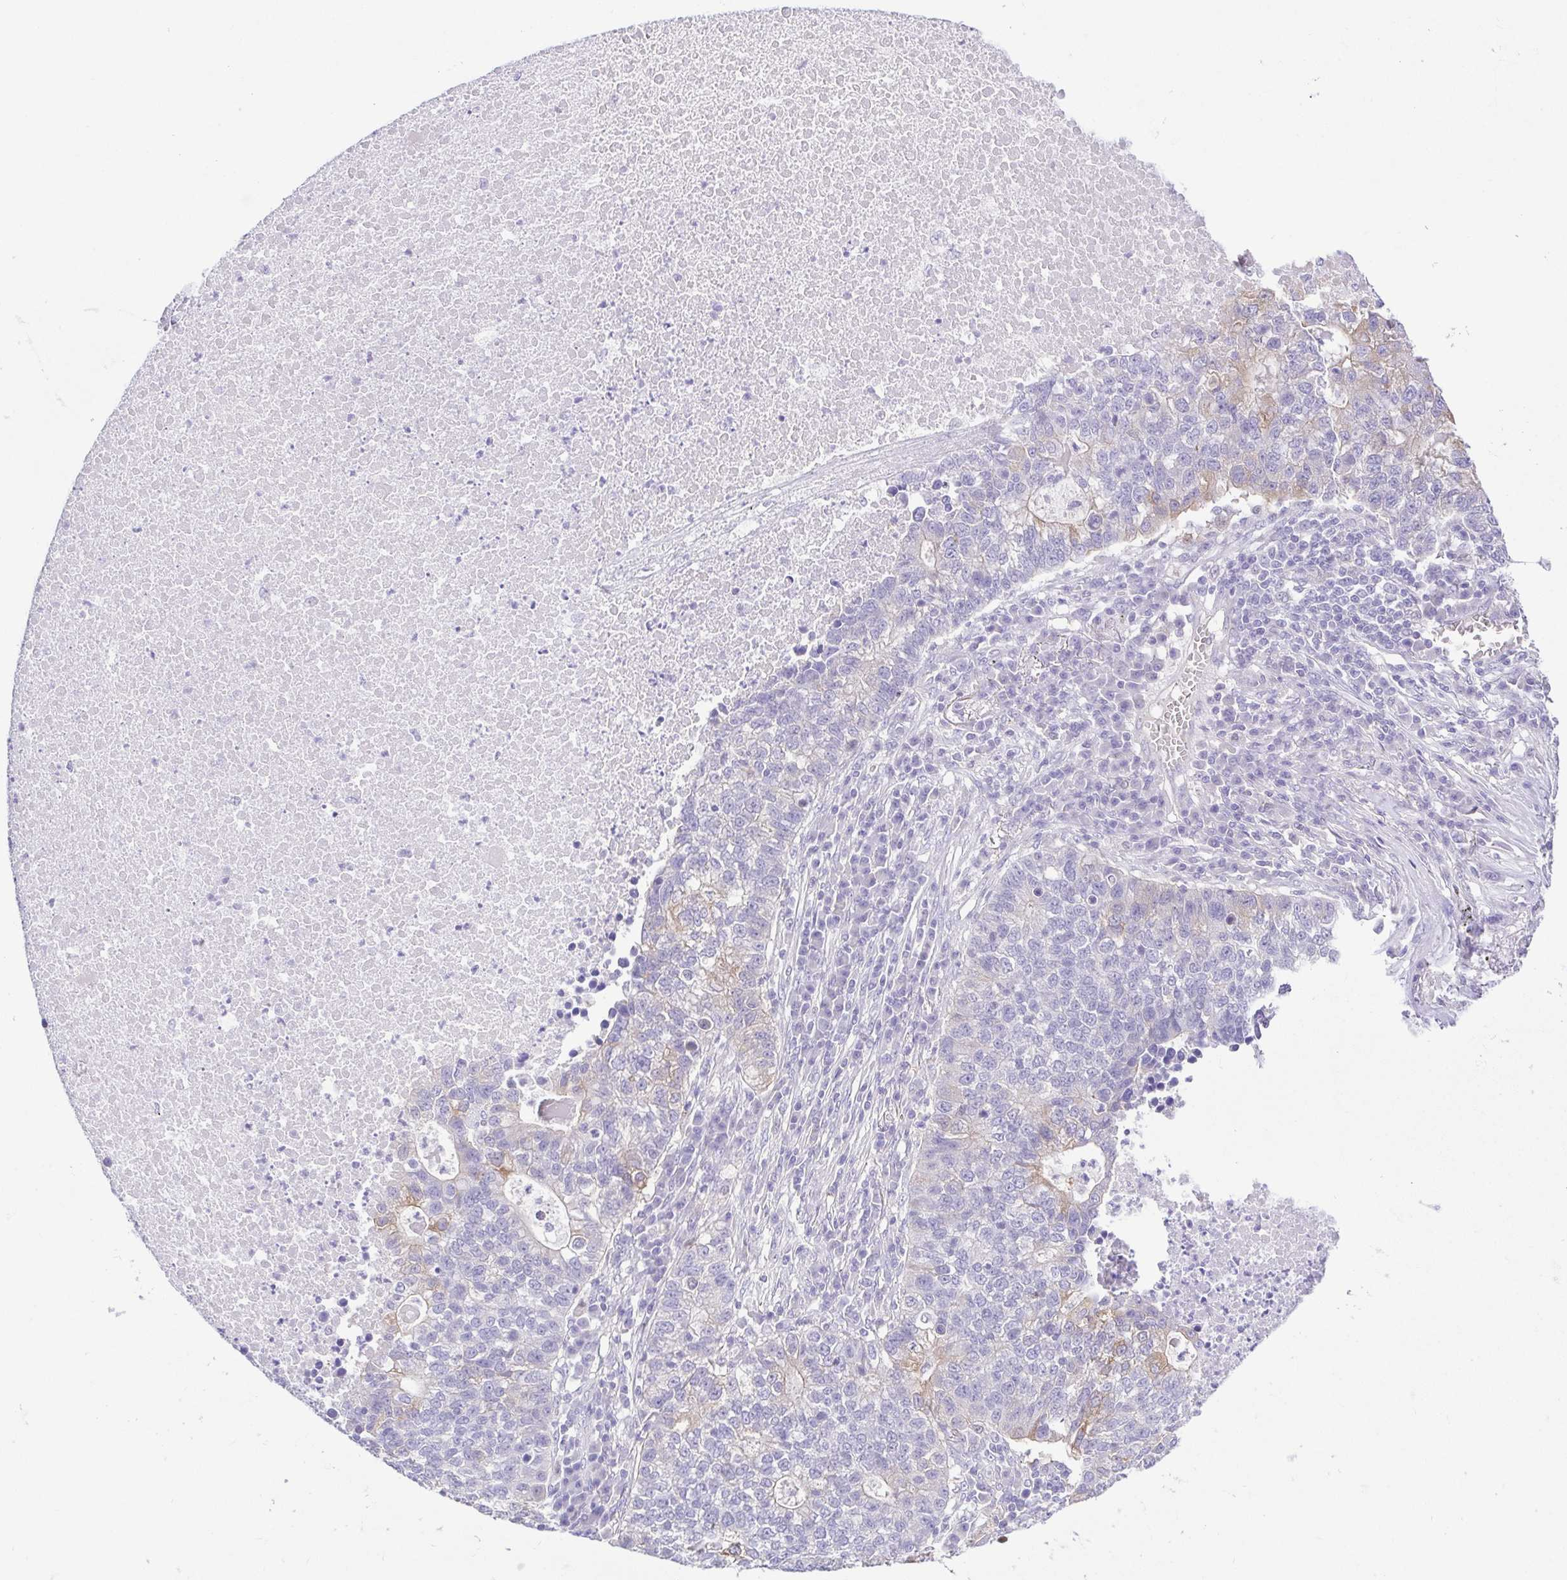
{"staining": {"intensity": "weak", "quantity": "<25%", "location": "cytoplasmic/membranous"}, "tissue": "lung cancer", "cell_type": "Tumor cells", "image_type": "cancer", "snomed": [{"axis": "morphology", "description": "Adenocarcinoma, NOS"}, {"axis": "topography", "description": "Lung"}], "caption": "Immunohistochemistry histopathology image of neoplastic tissue: human adenocarcinoma (lung) stained with DAB demonstrates no significant protein positivity in tumor cells. (IHC, brightfield microscopy, high magnification).", "gene": "EPB42", "patient": {"sex": "male", "age": 57}}